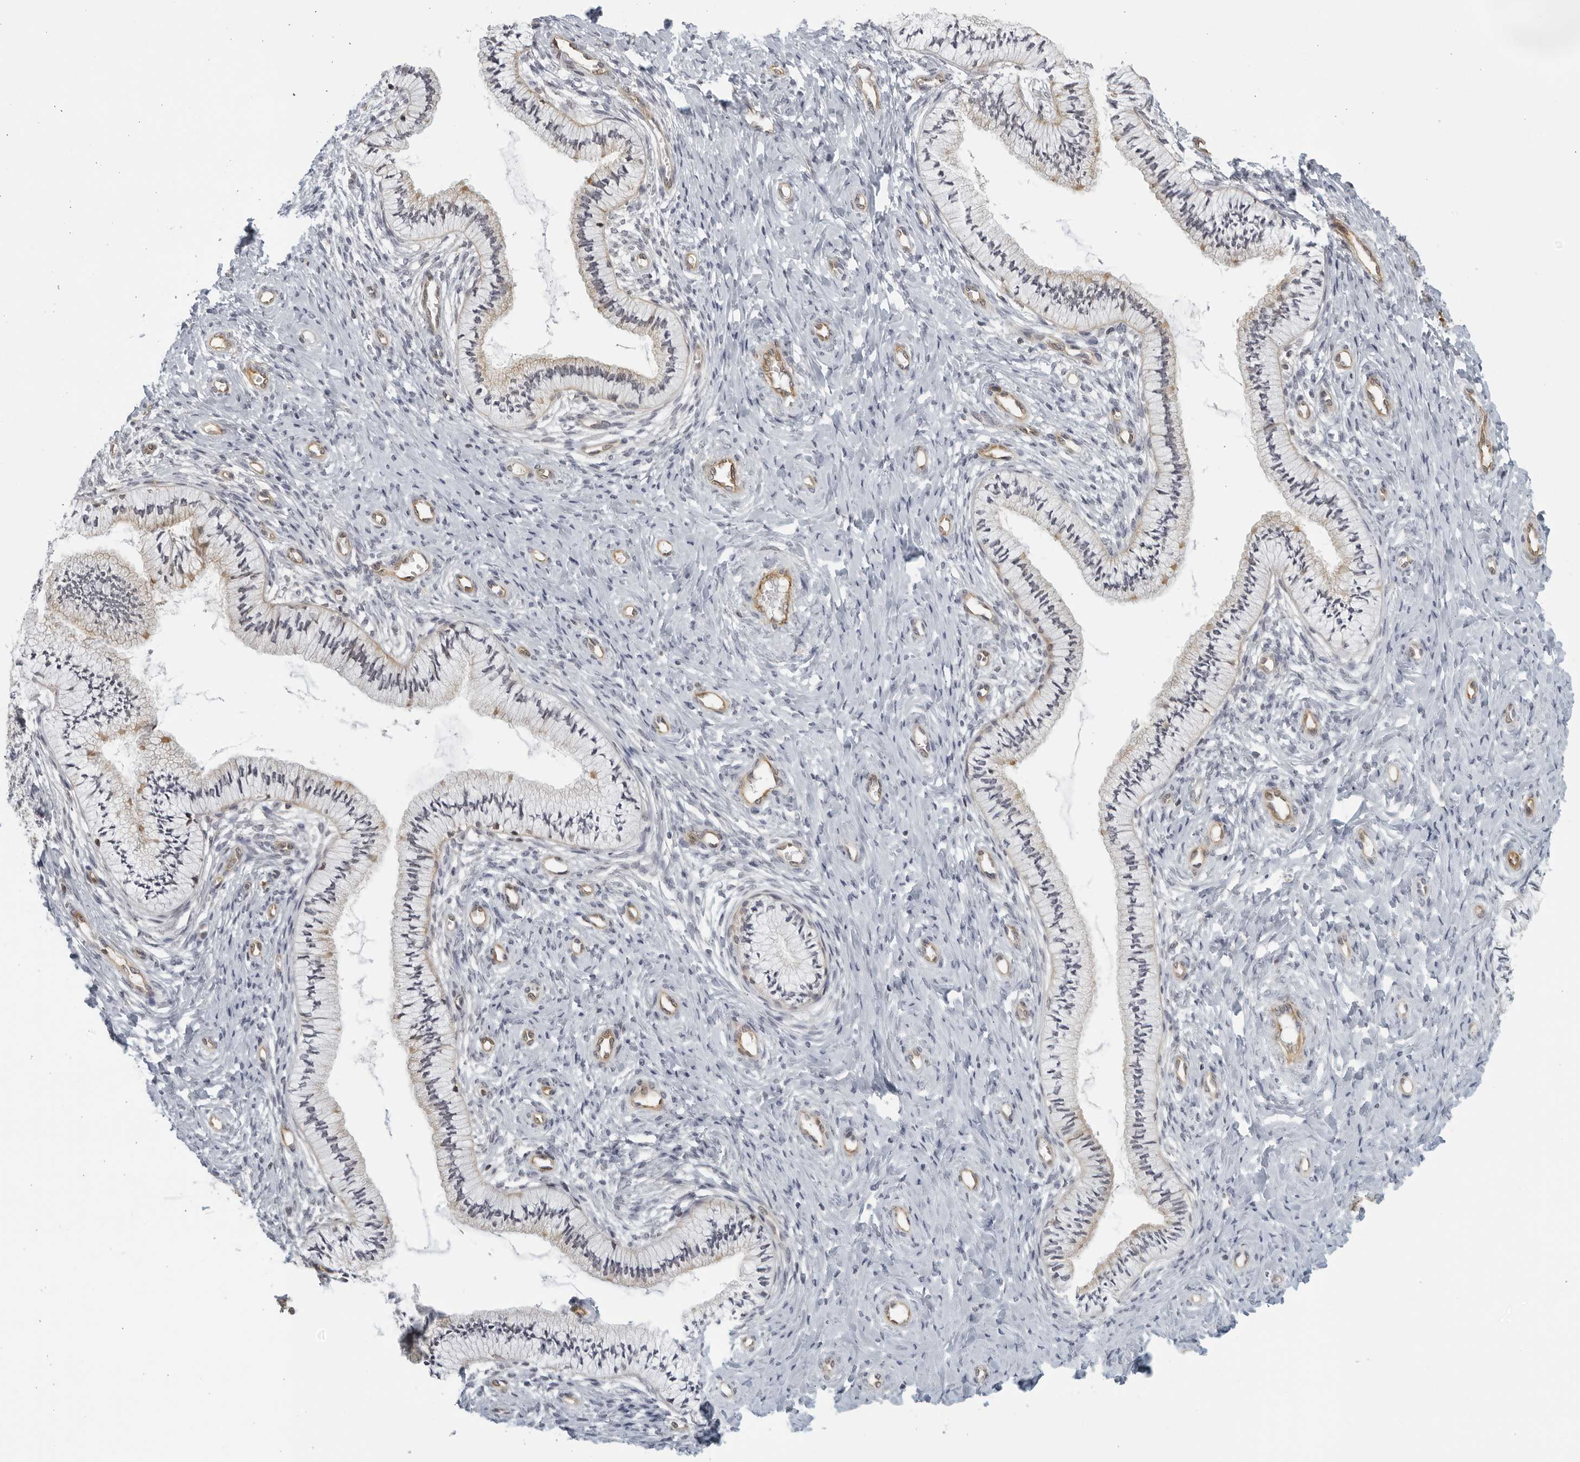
{"staining": {"intensity": "weak", "quantity": "<25%", "location": "cytoplasmic/membranous"}, "tissue": "cervix", "cell_type": "Glandular cells", "image_type": "normal", "snomed": [{"axis": "morphology", "description": "Normal tissue, NOS"}, {"axis": "topography", "description": "Cervix"}], "caption": "This is an immunohistochemistry (IHC) image of normal cervix. There is no expression in glandular cells.", "gene": "SERTAD4", "patient": {"sex": "female", "age": 36}}